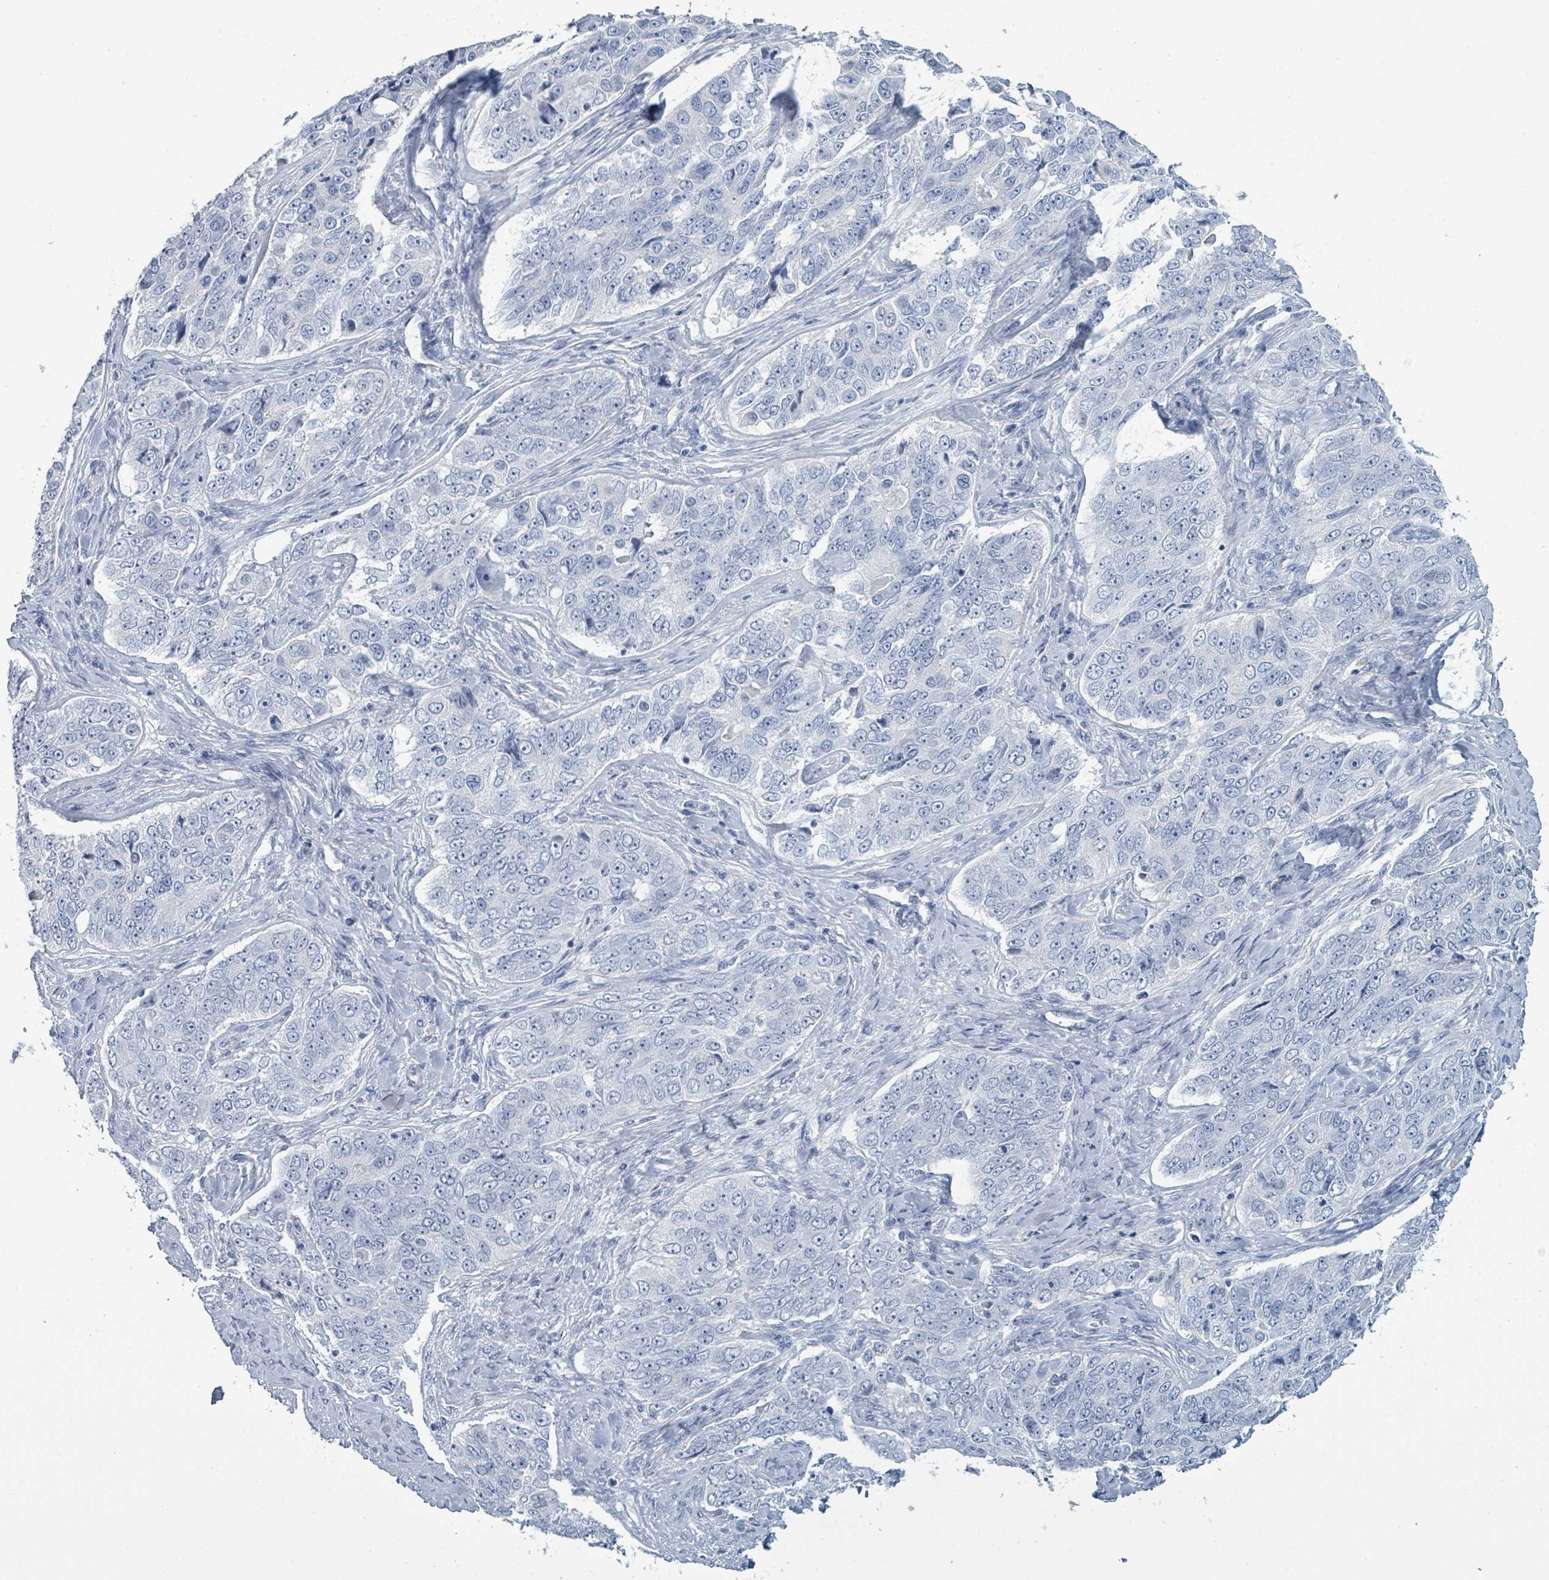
{"staining": {"intensity": "negative", "quantity": "none", "location": "none"}, "tissue": "ovarian cancer", "cell_type": "Tumor cells", "image_type": "cancer", "snomed": [{"axis": "morphology", "description": "Carcinoma, endometroid"}, {"axis": "topography", "description": "Ovary"}], "caption": "Photomicrograph shows no significant protein positivity in tumor cells of ovarian cancer.", "gene": "VPS13D", "patient": {"sex": "female", "age": 51}}